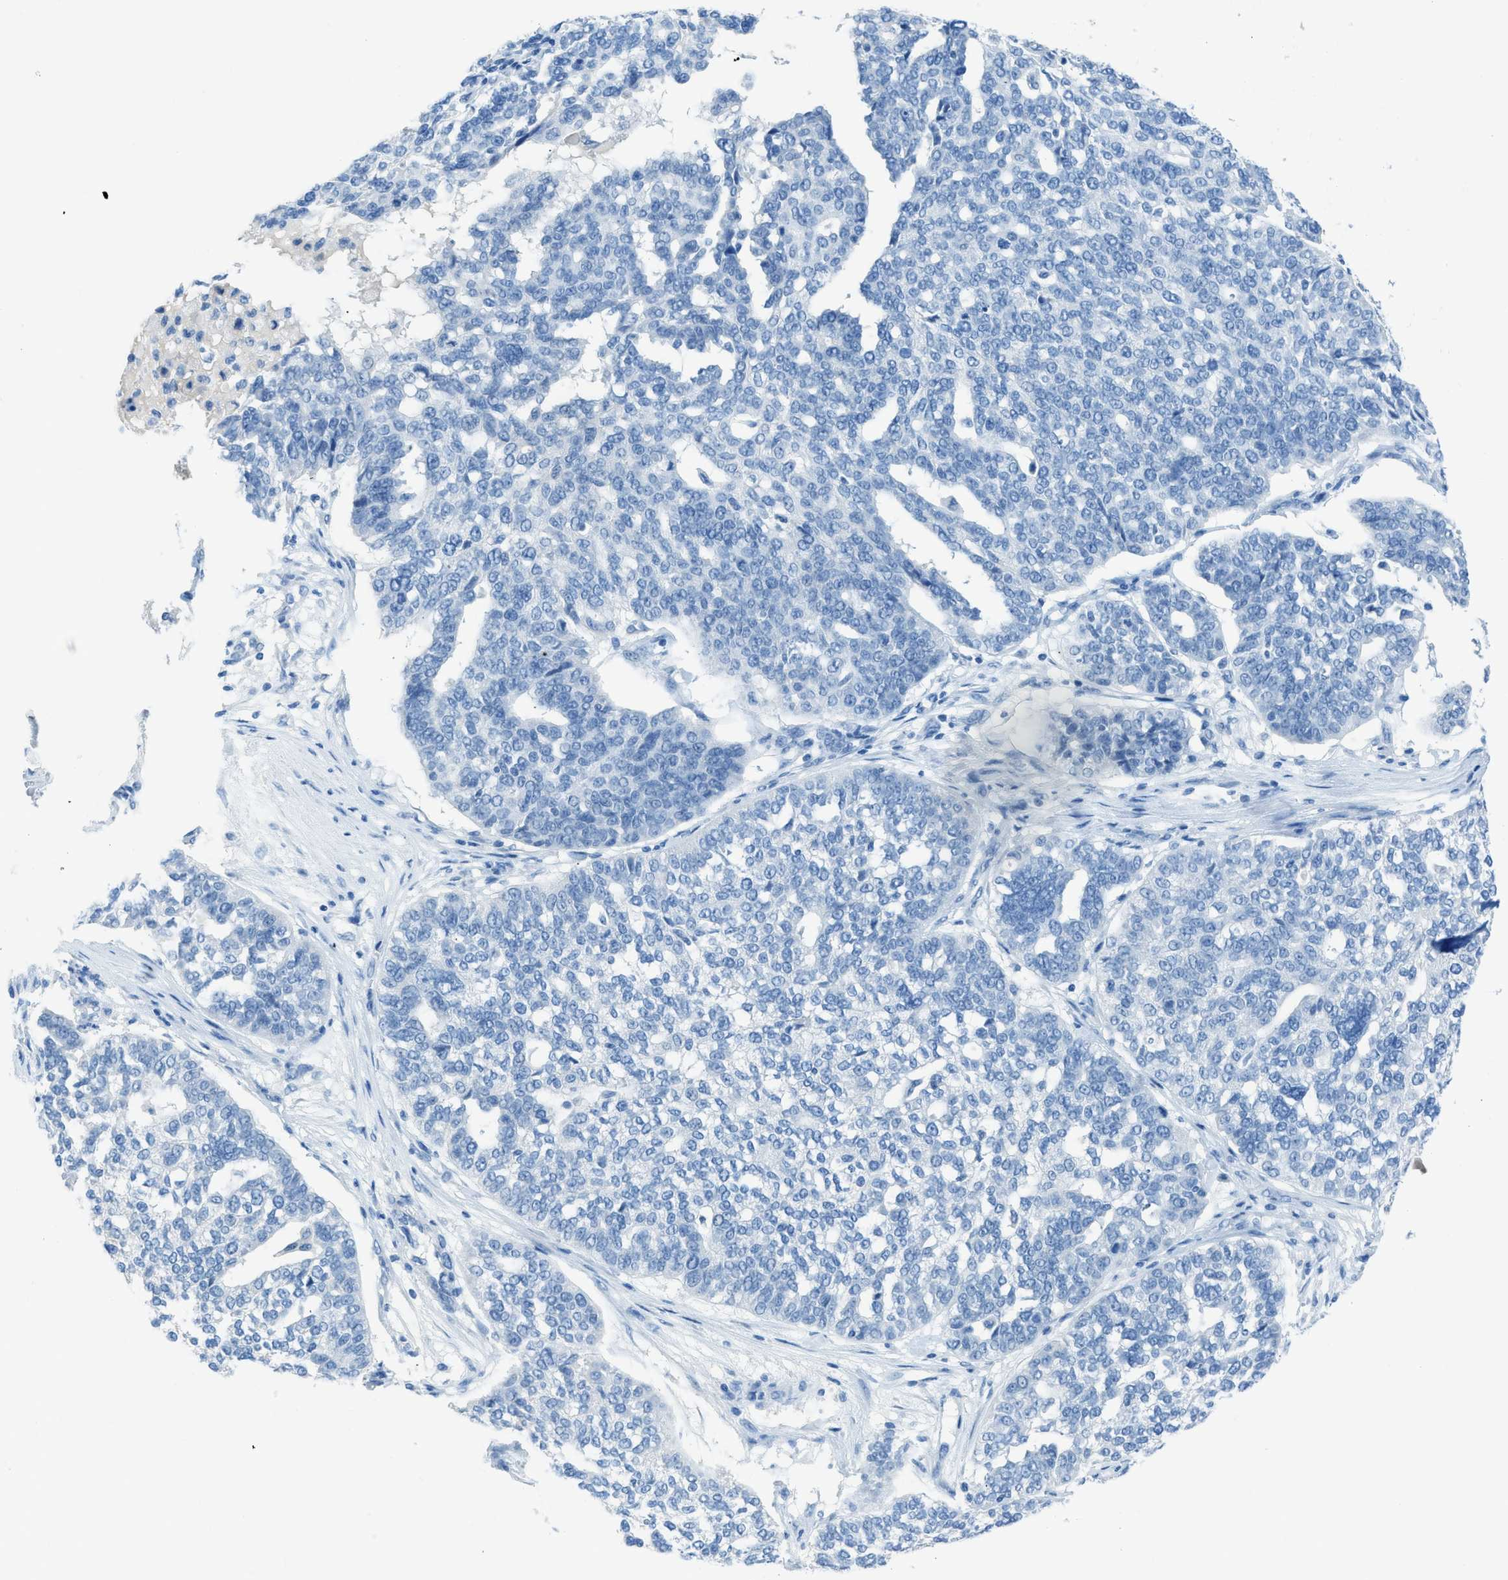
{"staining": {"intensity": "negative", "quantity": "none", "location": "none"}, "tissue": "ovarian cancer", "cell_type": "Tumor cells", "image_type": "cancer", "snomed": [{"axis": "morphology", "description": "Cystadenocarcinoma, serous, NOS"}, {"axis": "topography", "description": "Ovary"}], "caption": "This image is of ovarian cancer stained with immunohistochemistry to label a protein in brown with the nuclei are counter-stained blue. There is no expression in tumor cells. (DAB immunohistochemistry, high magnification).", "gene": "ACAN", "patient": {"sex": "female", "age": 59}}